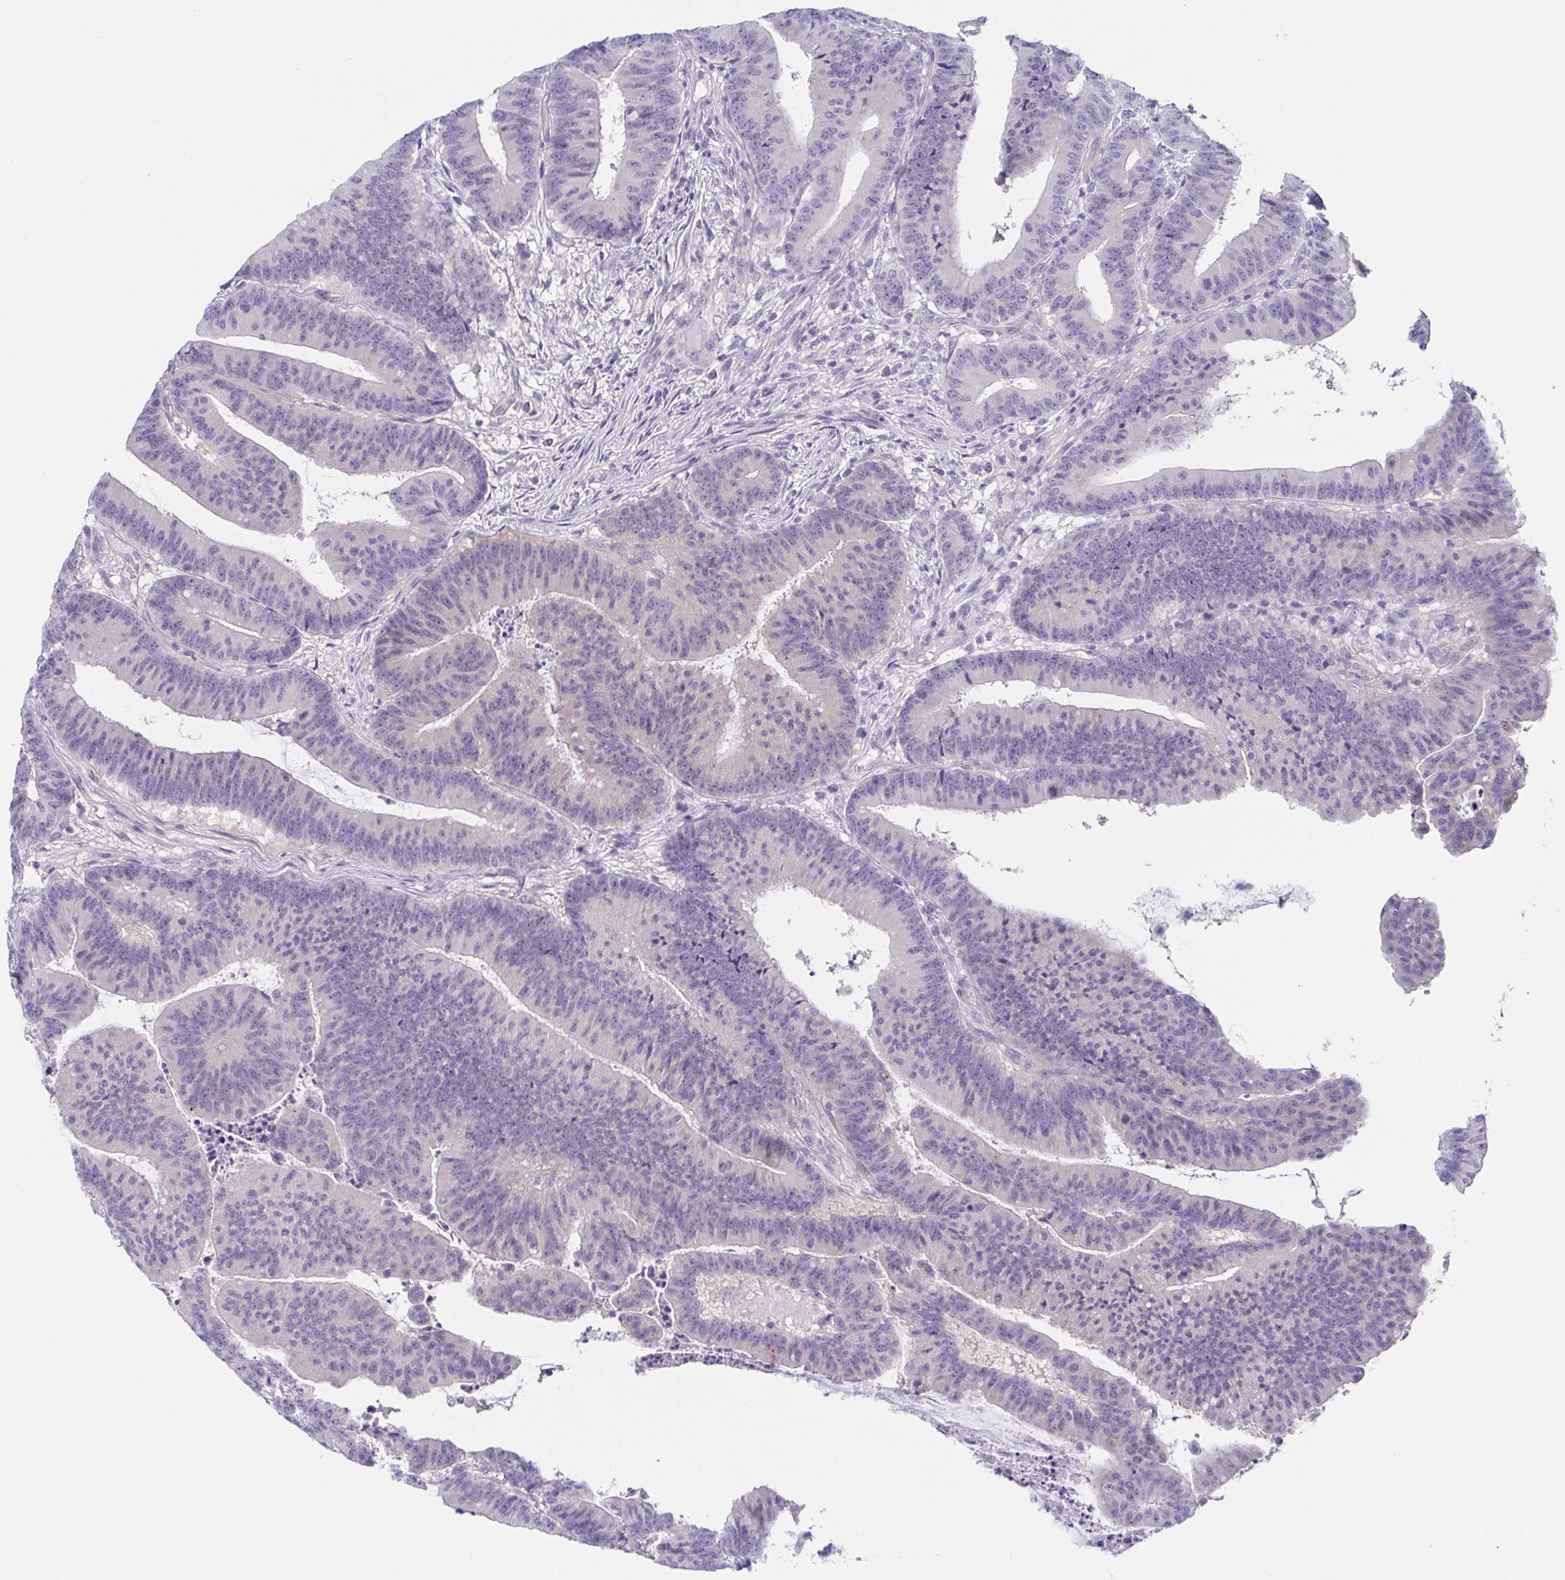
{"staining": {"intensity": "negative", "quantity": "none", "location": "none"}, "tissue": "colorectal cancer", "cell_type": "Tumor cells", "image_type": "cancer", "snomed": [{"axis": "morphology", "description": "Adenocarcinoma, NOS"}, {"axis": "topography", "description": "Colon"}], "caption": "This is an immunohistochemistry photomicrograph of colorectal cancer (adenocarcinoma). There is no positivity in tumor cells.", "gene": "HTR2A", "patient": {"sex": "female", "age": 78}}